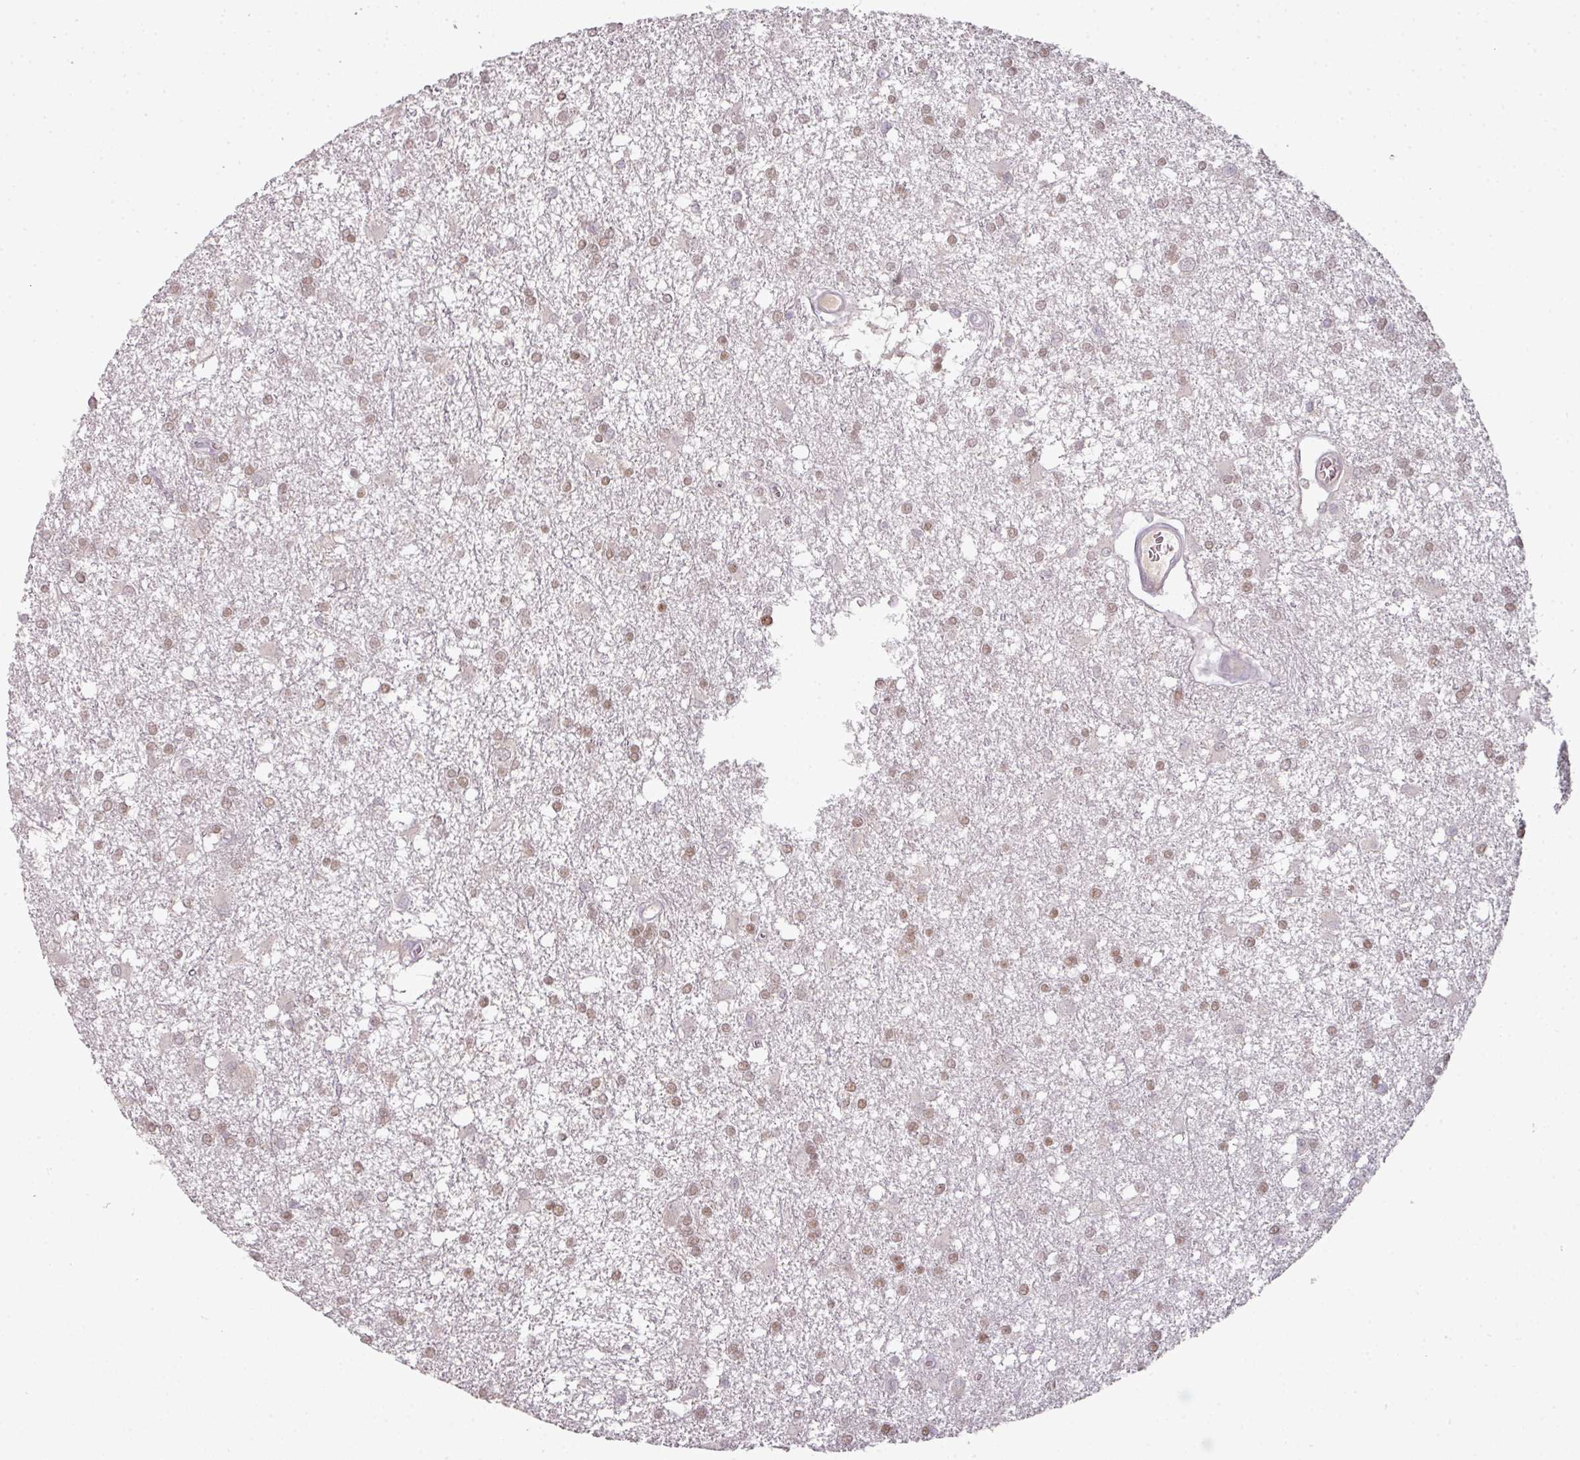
{"staining": {"intensity": "weak", "quantity": ">75%", "location": "nuclear"}, "tissue": "glioma", "cell_type": "Tumor cells", "image_type": "cancer", "snomed": [{"axis": "morphology", "description": "Glioma, malignant, High grade"}, {"axis": "topography", "description": "Brain"}], "caption": "About >75% of tumor cells in glioma show weak nuclear protein positivity as visualized by brown immunohistochemical staining.", "gene": "GTF2H3", "patient": {"sex": "male", "age": 48}}